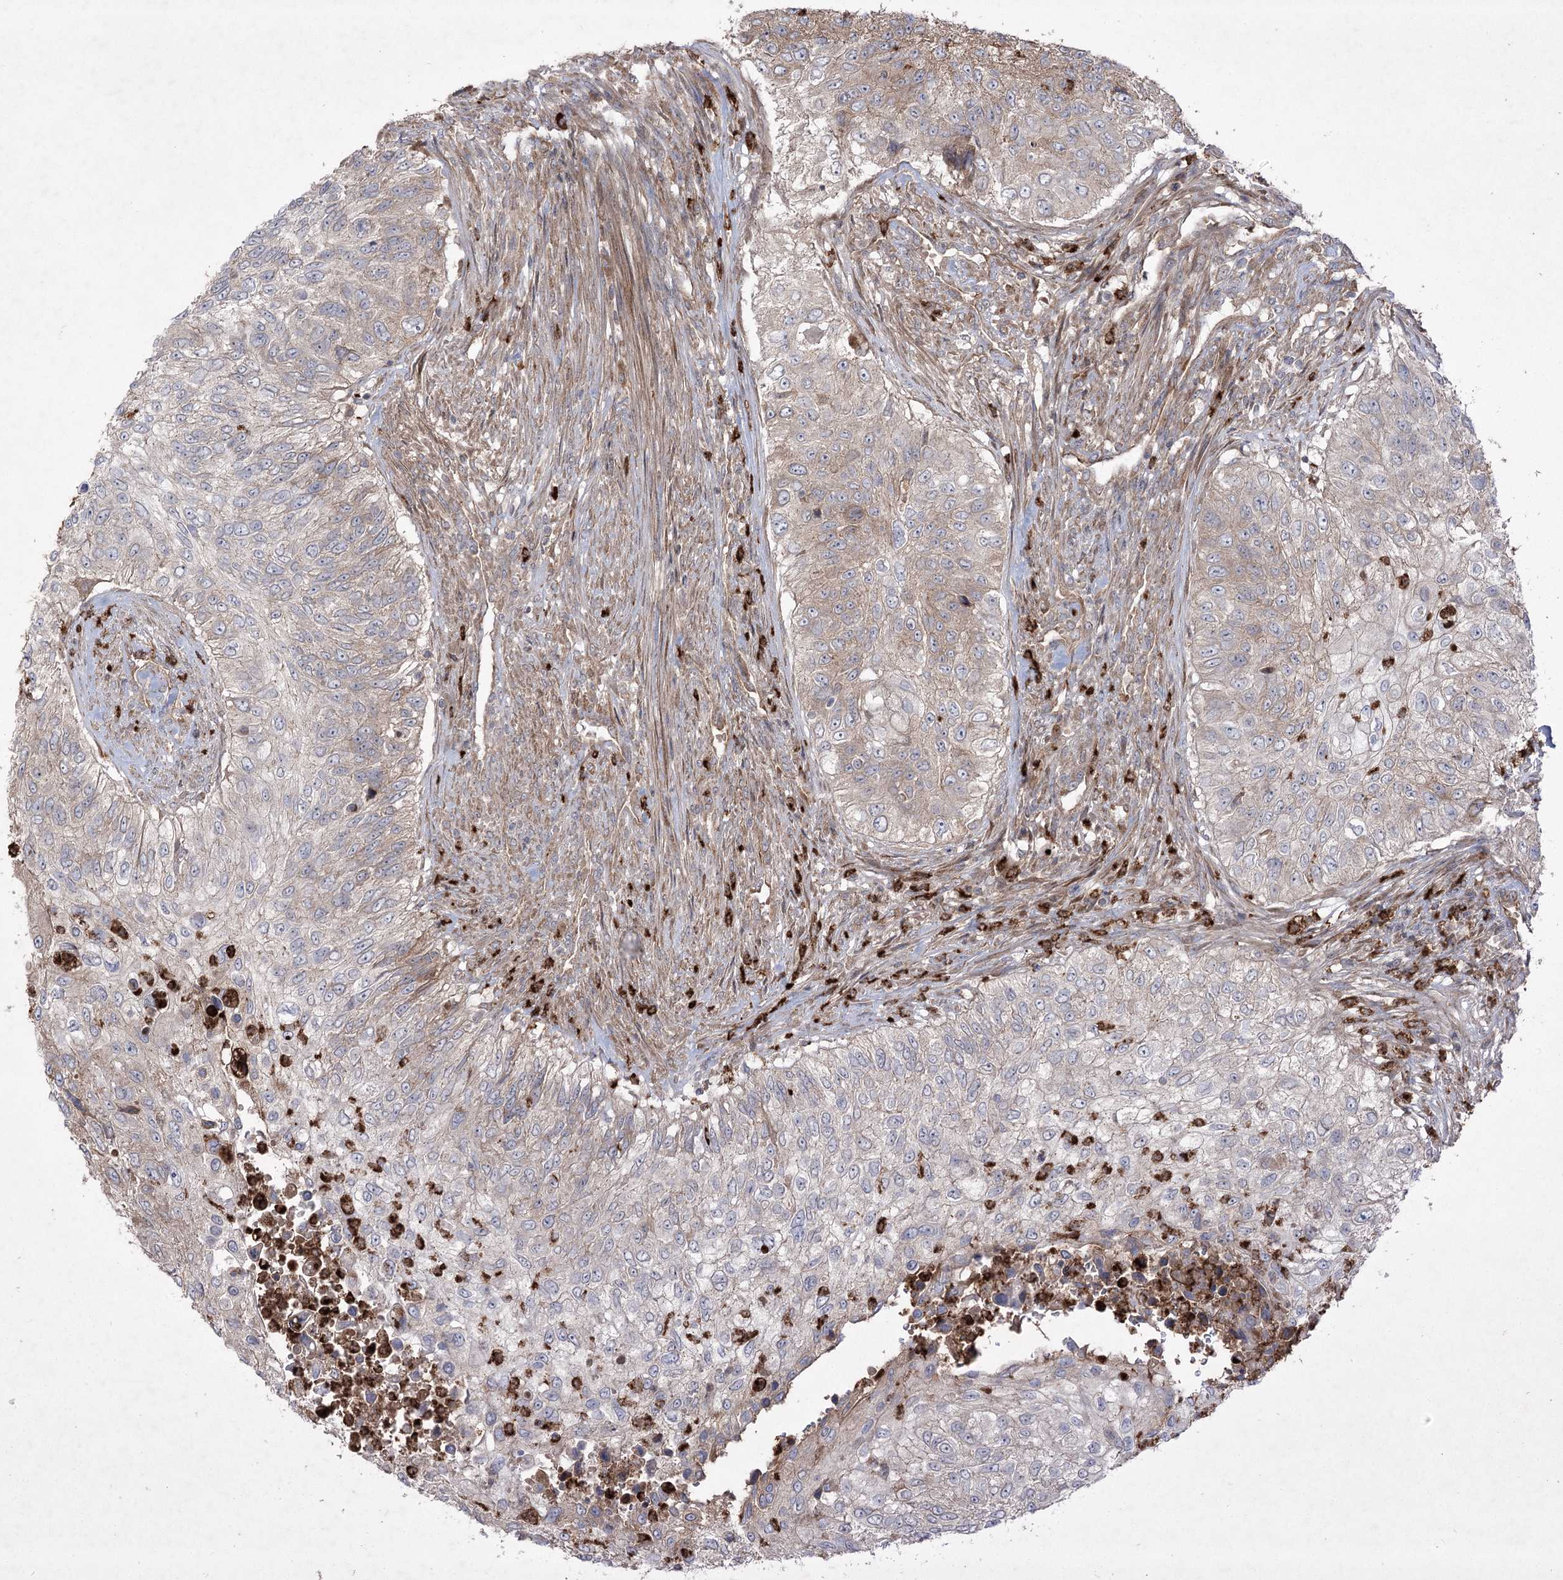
{"staining": {"intensity": "weak", "quantity": "25%-75%", "location": "cytoplasmic/membranous"}, "tissue": "urothelial cancer", "cell_type": "Tumor cells", "image_type": "cancer", "snomed": [{"axis": "morphology", "description": "Urothelial carcinoma, High grade"}, {"axis": "topography", "description": "Urinary bladder"}], "caption": "Immunohistochemistry (IHC) micrograph of human urothelial cancer stained for a protein (brown), which reveals low levels of weak cytoplasmic/membranous positivity in approximately 25%-75% of tumor cells.", "gene": "PLEKHA5", "patient": {"sex": "female", "age": 60}}